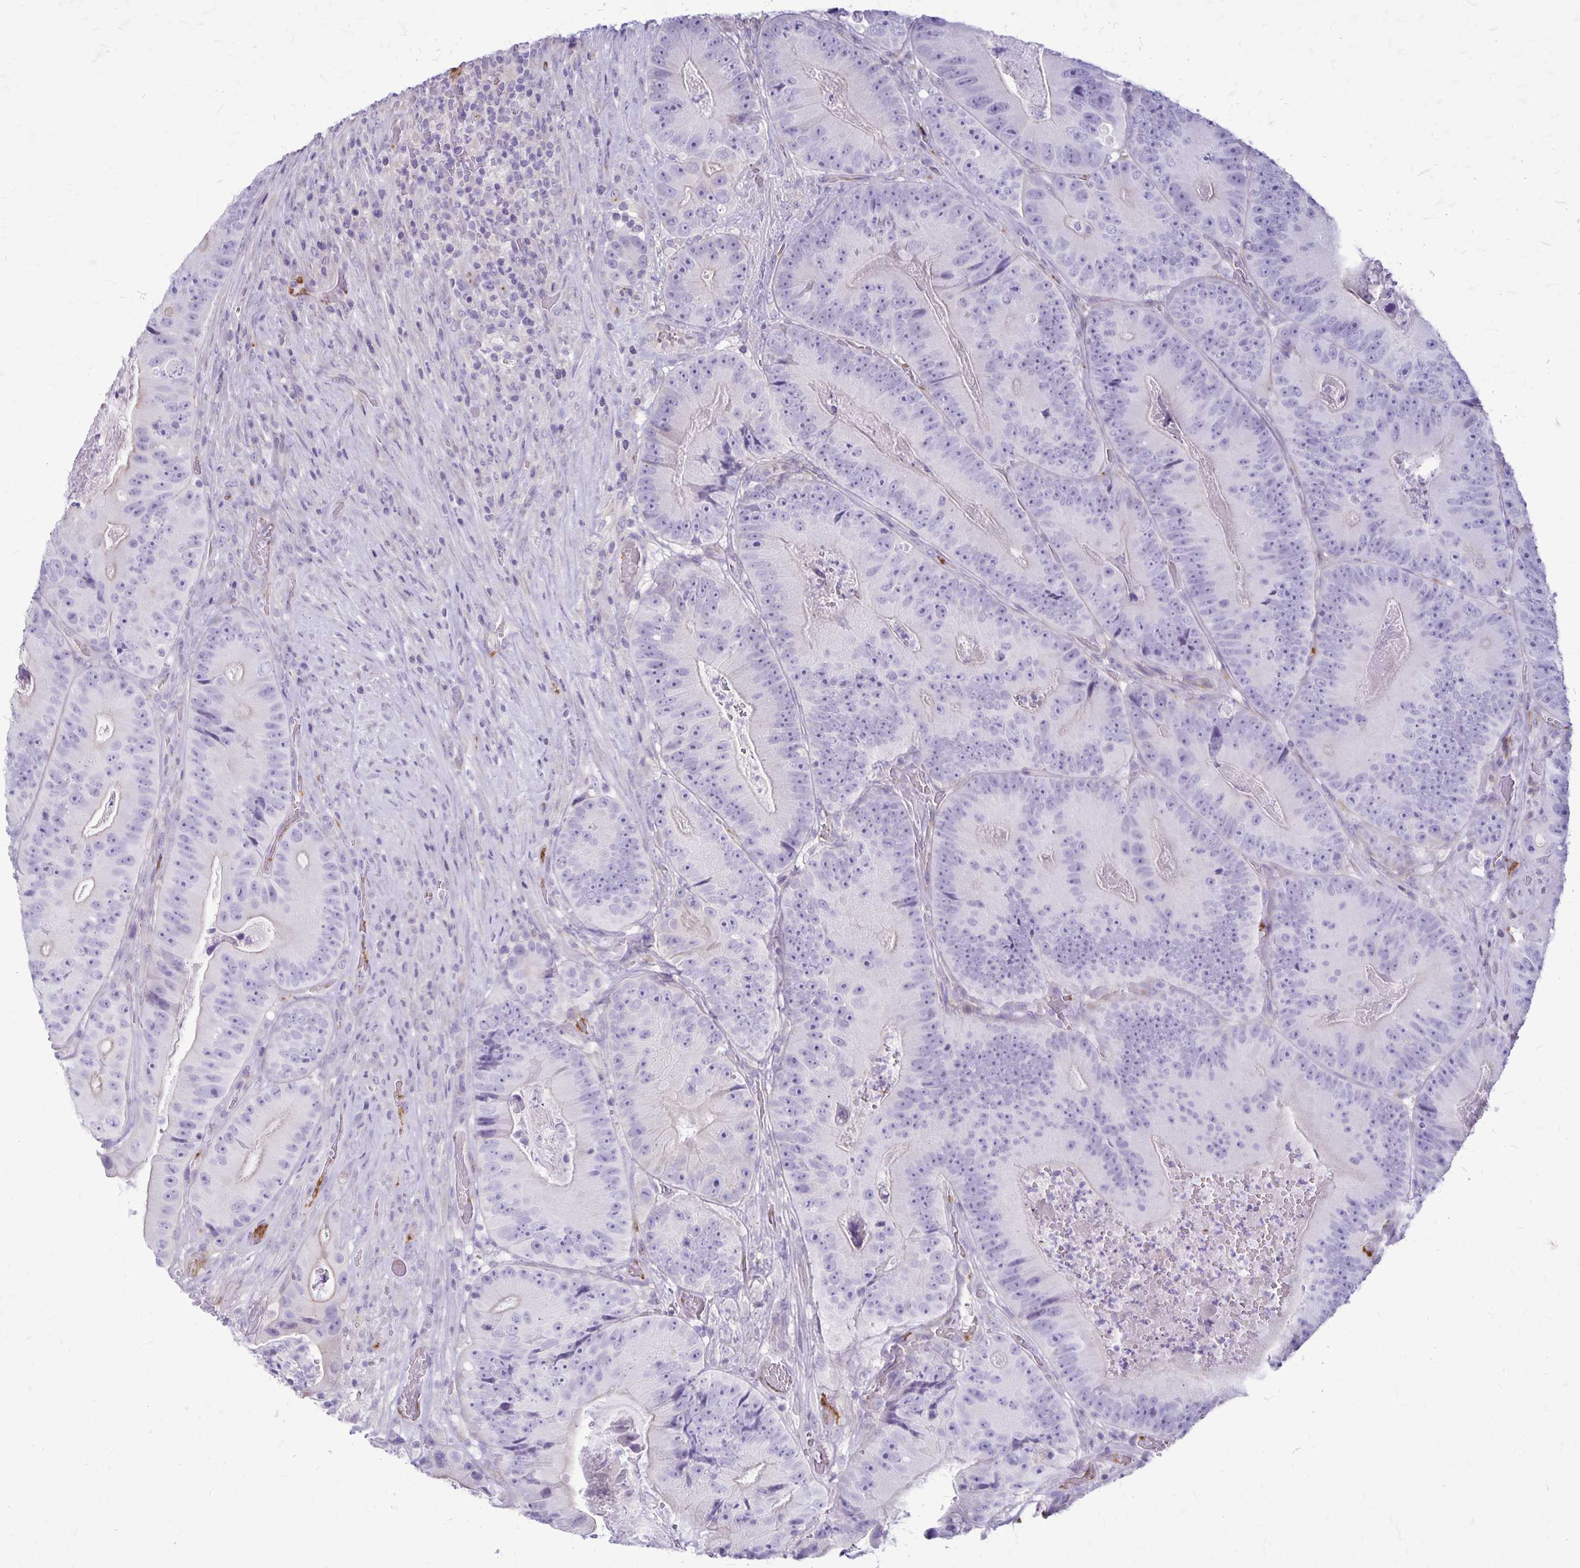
{"staining": {"intensity": "negative", "quantity": "none", "location": "none"}, "tissue": "colorectal cancer", "cell_type": "Tumor cells", "image_type": "cancer", "snomed": [{"axis": "morphology", "description": "Adenocarcinoma, NOS"}, {"axis": "topography", "description": "Colon"}], "caption": "Protein analysis of adenocarcinoma (colorectal) exhibits no significant expression in tumor cells.", "gene": "GP9", "patient": {"sex": "female", "age": 86}}